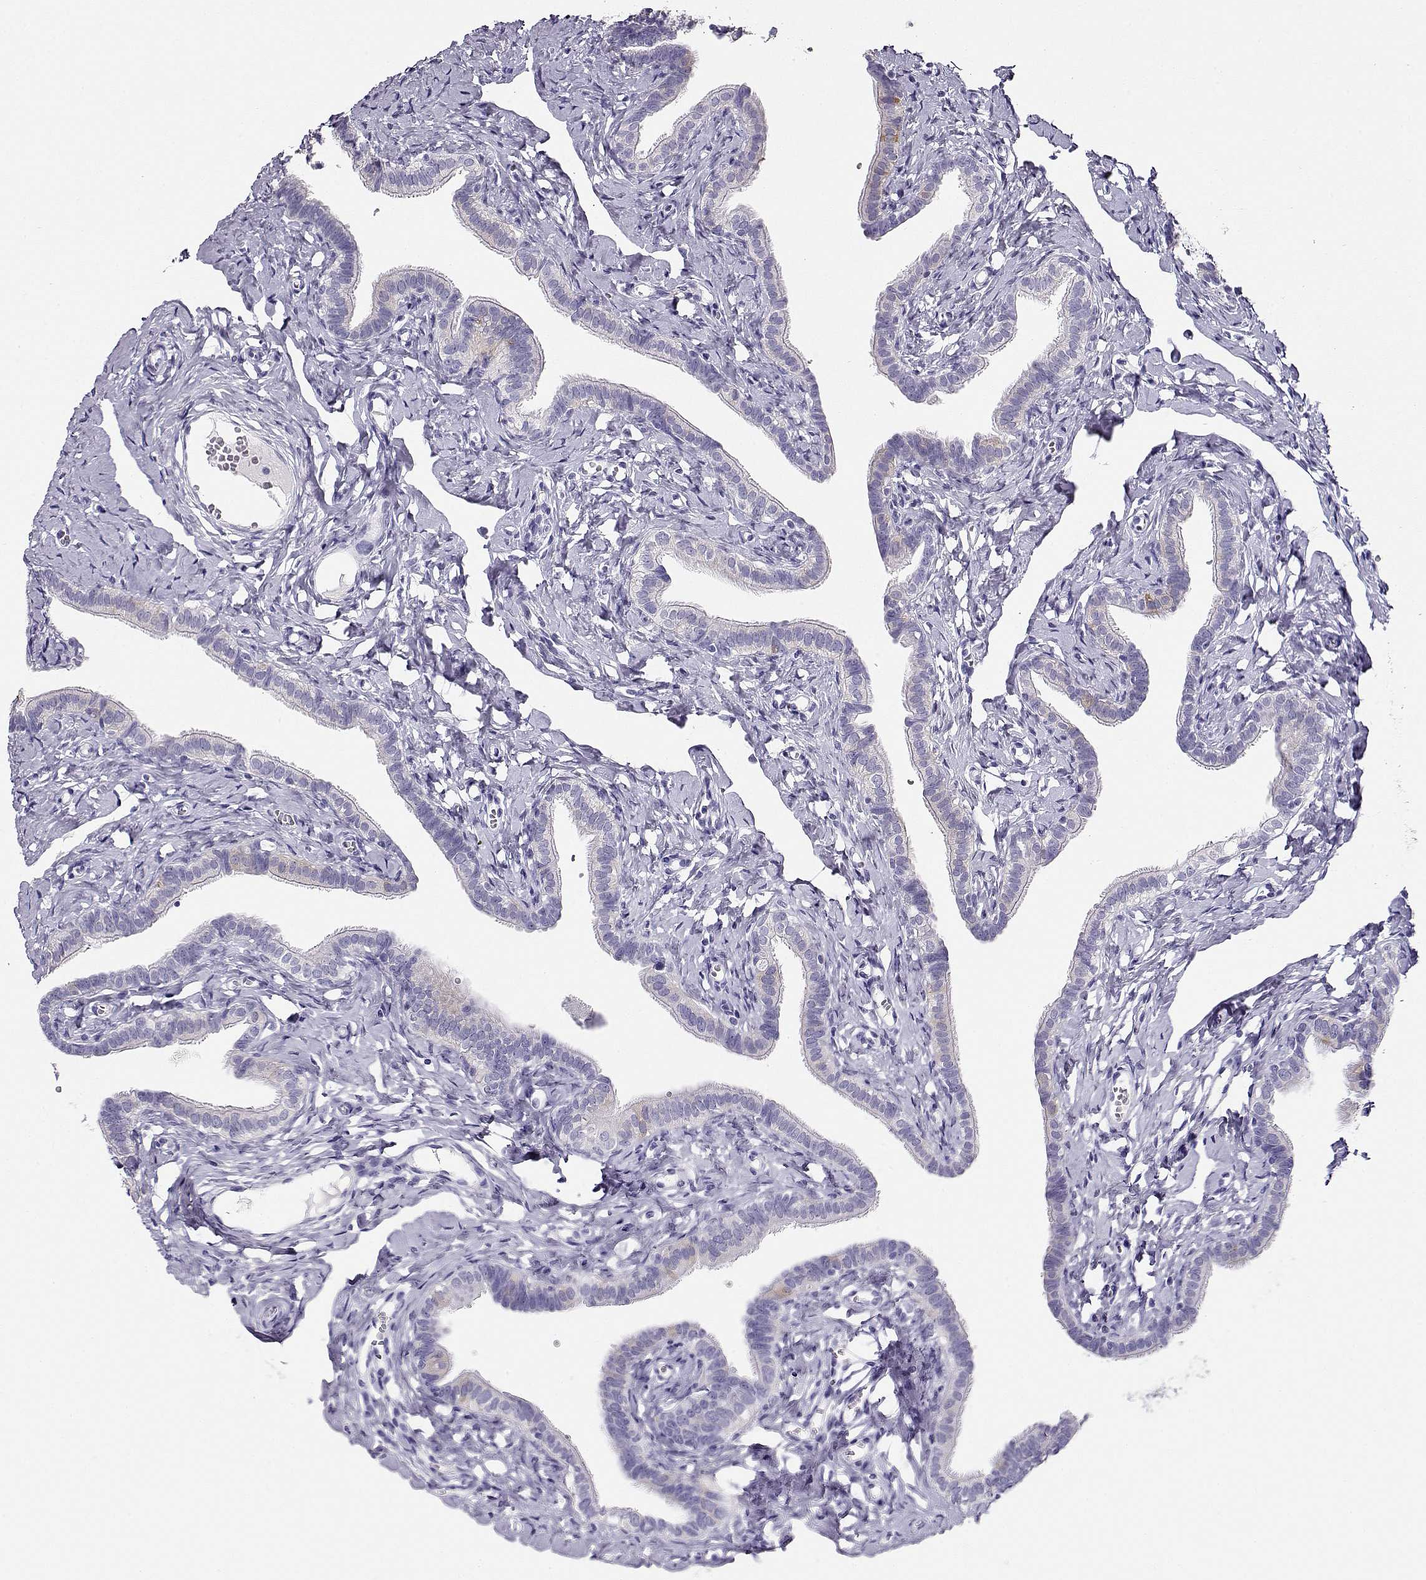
{"staining": {"intensity": "negative", "quantity": "none", "location": "none"}, "tissue": "fallopian tube", "cell_type": "Glandular cells", "image_type": "normal", "snomed": [{"axis": "morphology", "description": "Normal tissue, NOS"}, {"axis": "topography", "description": "Fallopian tube"}], "caption": "DAB immunohistochemical staining of normal human fallopian tube demonstrates no significant expression in glandular cells.", "gene": "CRX", "patient": {"sex": "female", "age": 41}}